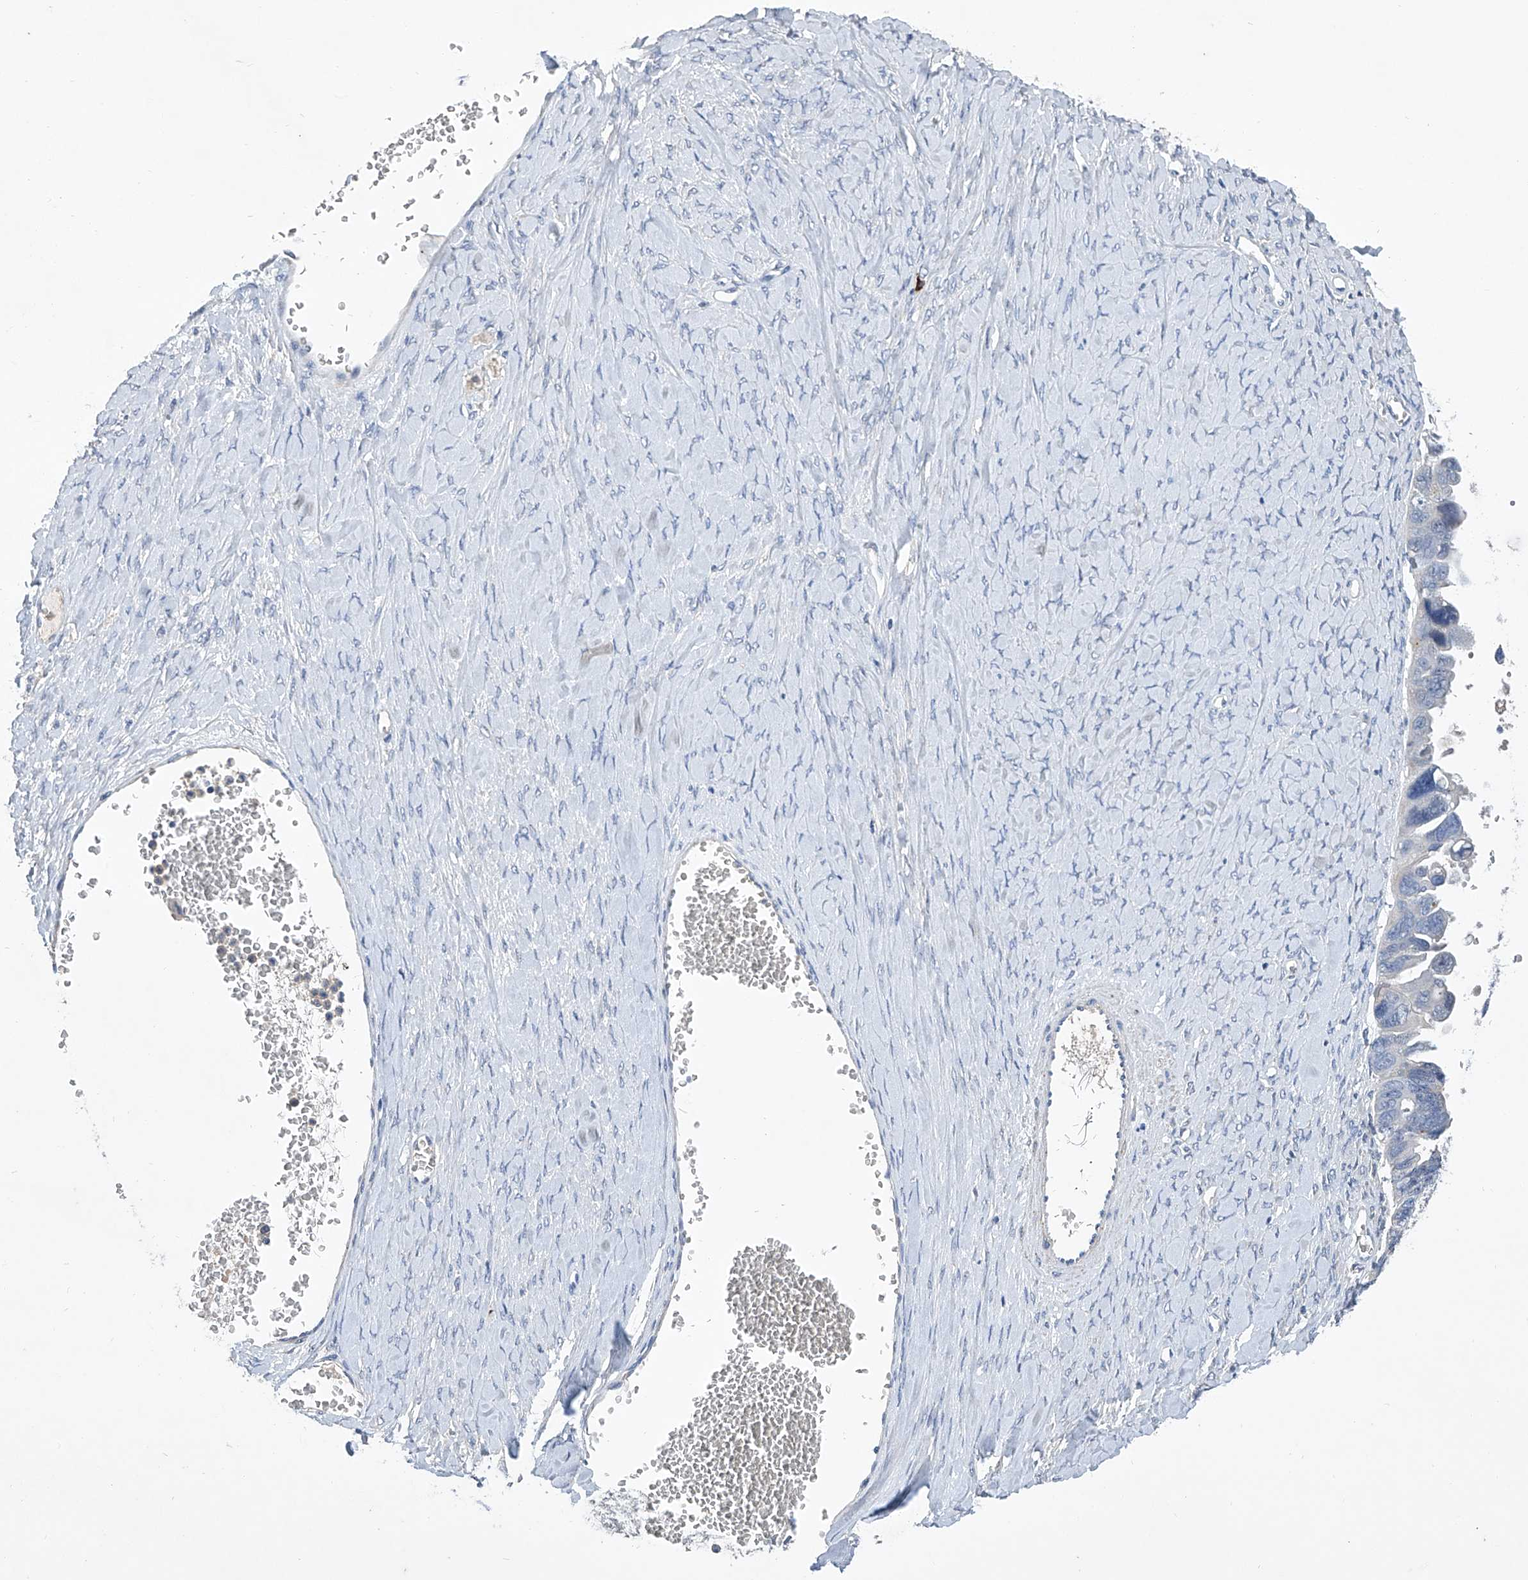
{"staining": {"intensity": "negative", "quantity": "none", "location": "none"}, "tissue": "ovarian cancer", "cell_type": "Tumor cells", "image_type": "cancer", "snomed": [{"axis": "morphology", "description": "Cystadenocarcinoma, serous, NOS"}, {"axis": "topography", "description": "Ovary"}], "caption": "The histopathology image reveals no significant positivity in tumor cells of ovarian cancer.", "gene": "GPT", "patient": {"sex": "female", "age": 79}}